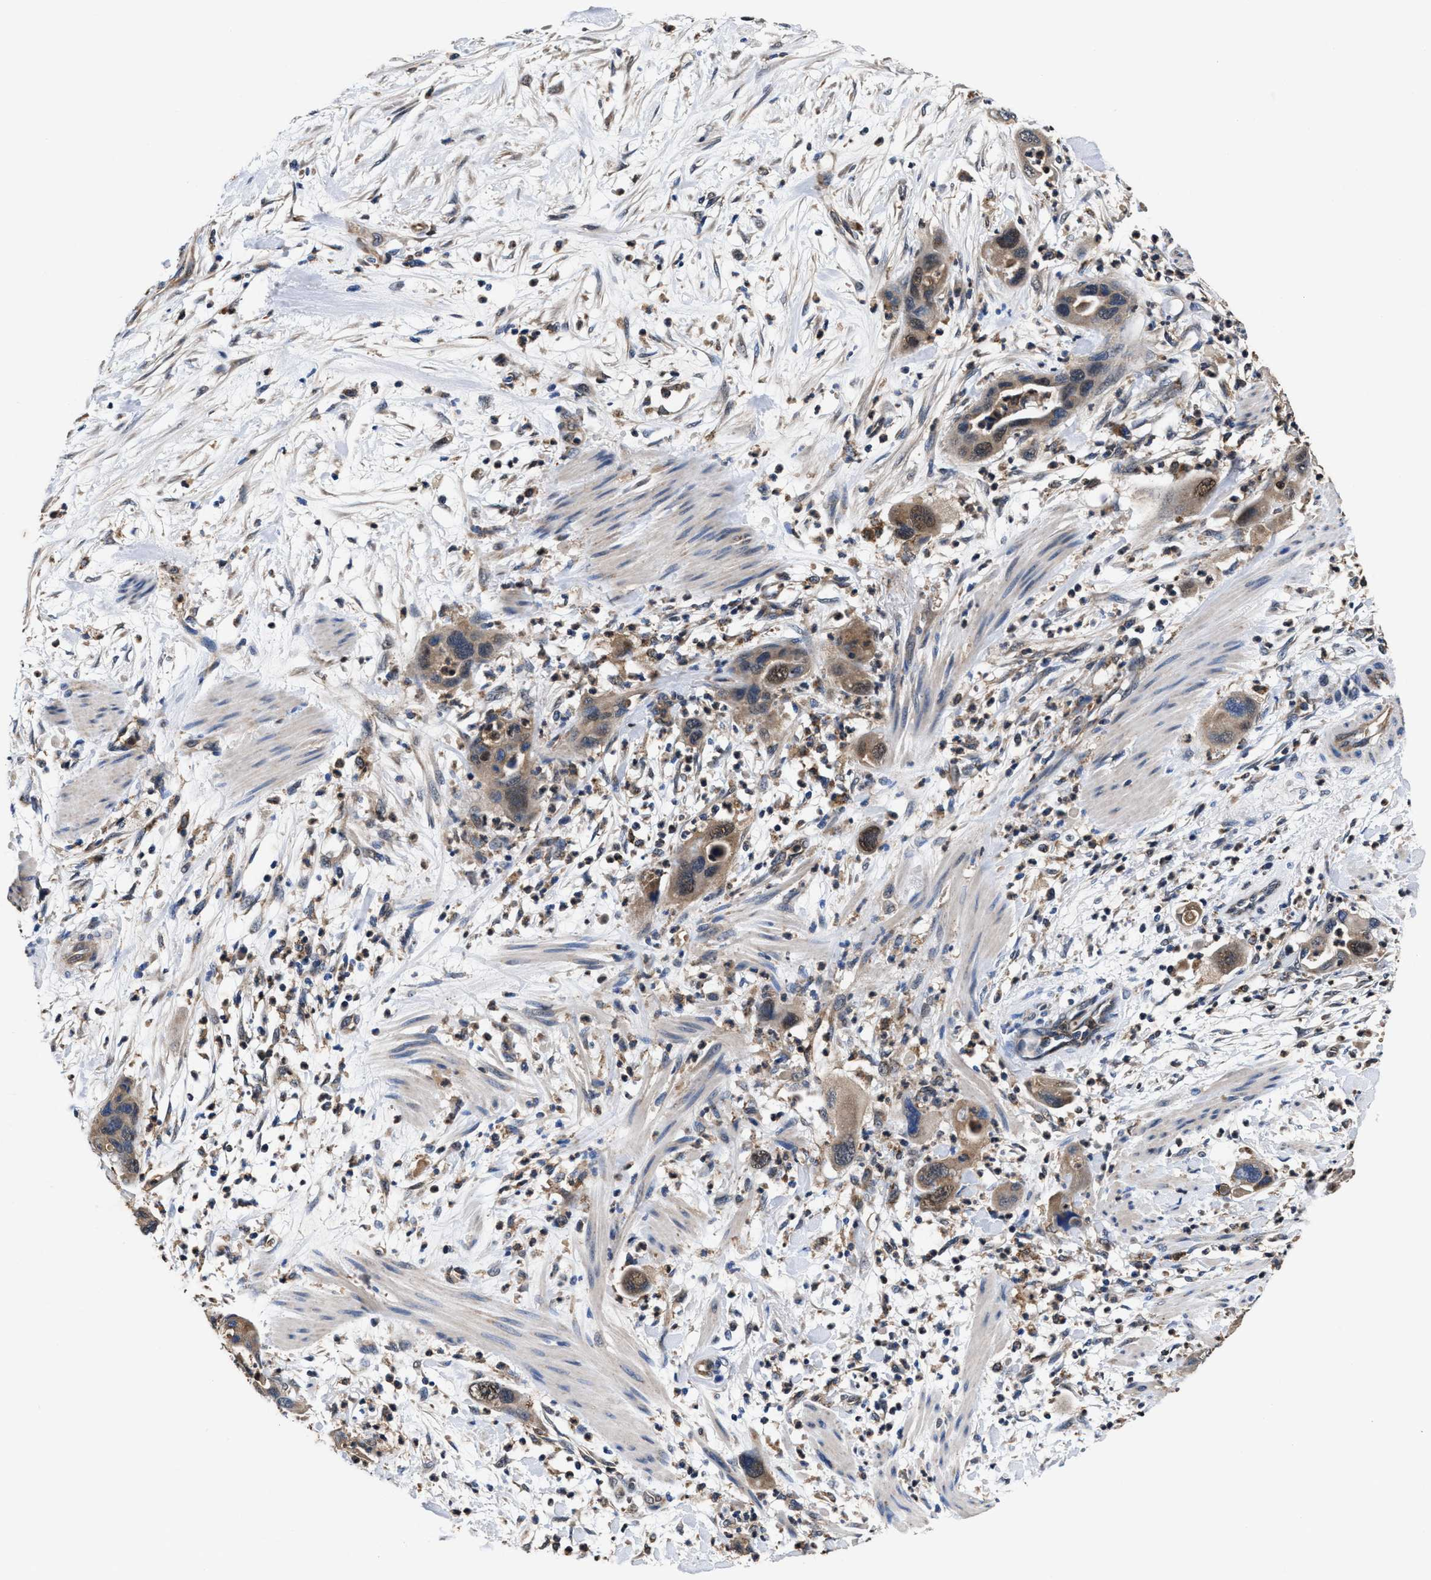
{"staining": {"intensity": "weak", "quantity": ">75%", "location": "cytoplasmic/membranous,nuclear"}, "tissue": "pancreatic cancer", "cell_type": "Tumor cells", "image_type": "cancer", "snomed": [{"axis": "morphology", "description": "Adenocarcinoma, NOS"}, {"axis": "topography", "description": "Pancreas"}], "caption": "Protein staining by IHC reveals weak cytoplasmic/membranous and nuclear staining in approximately >75% of tumor cells in pancreatic cancer (adenocarcinoma).", "gene": "ACLY", "patient": {"sex": "female", "age": 71}}